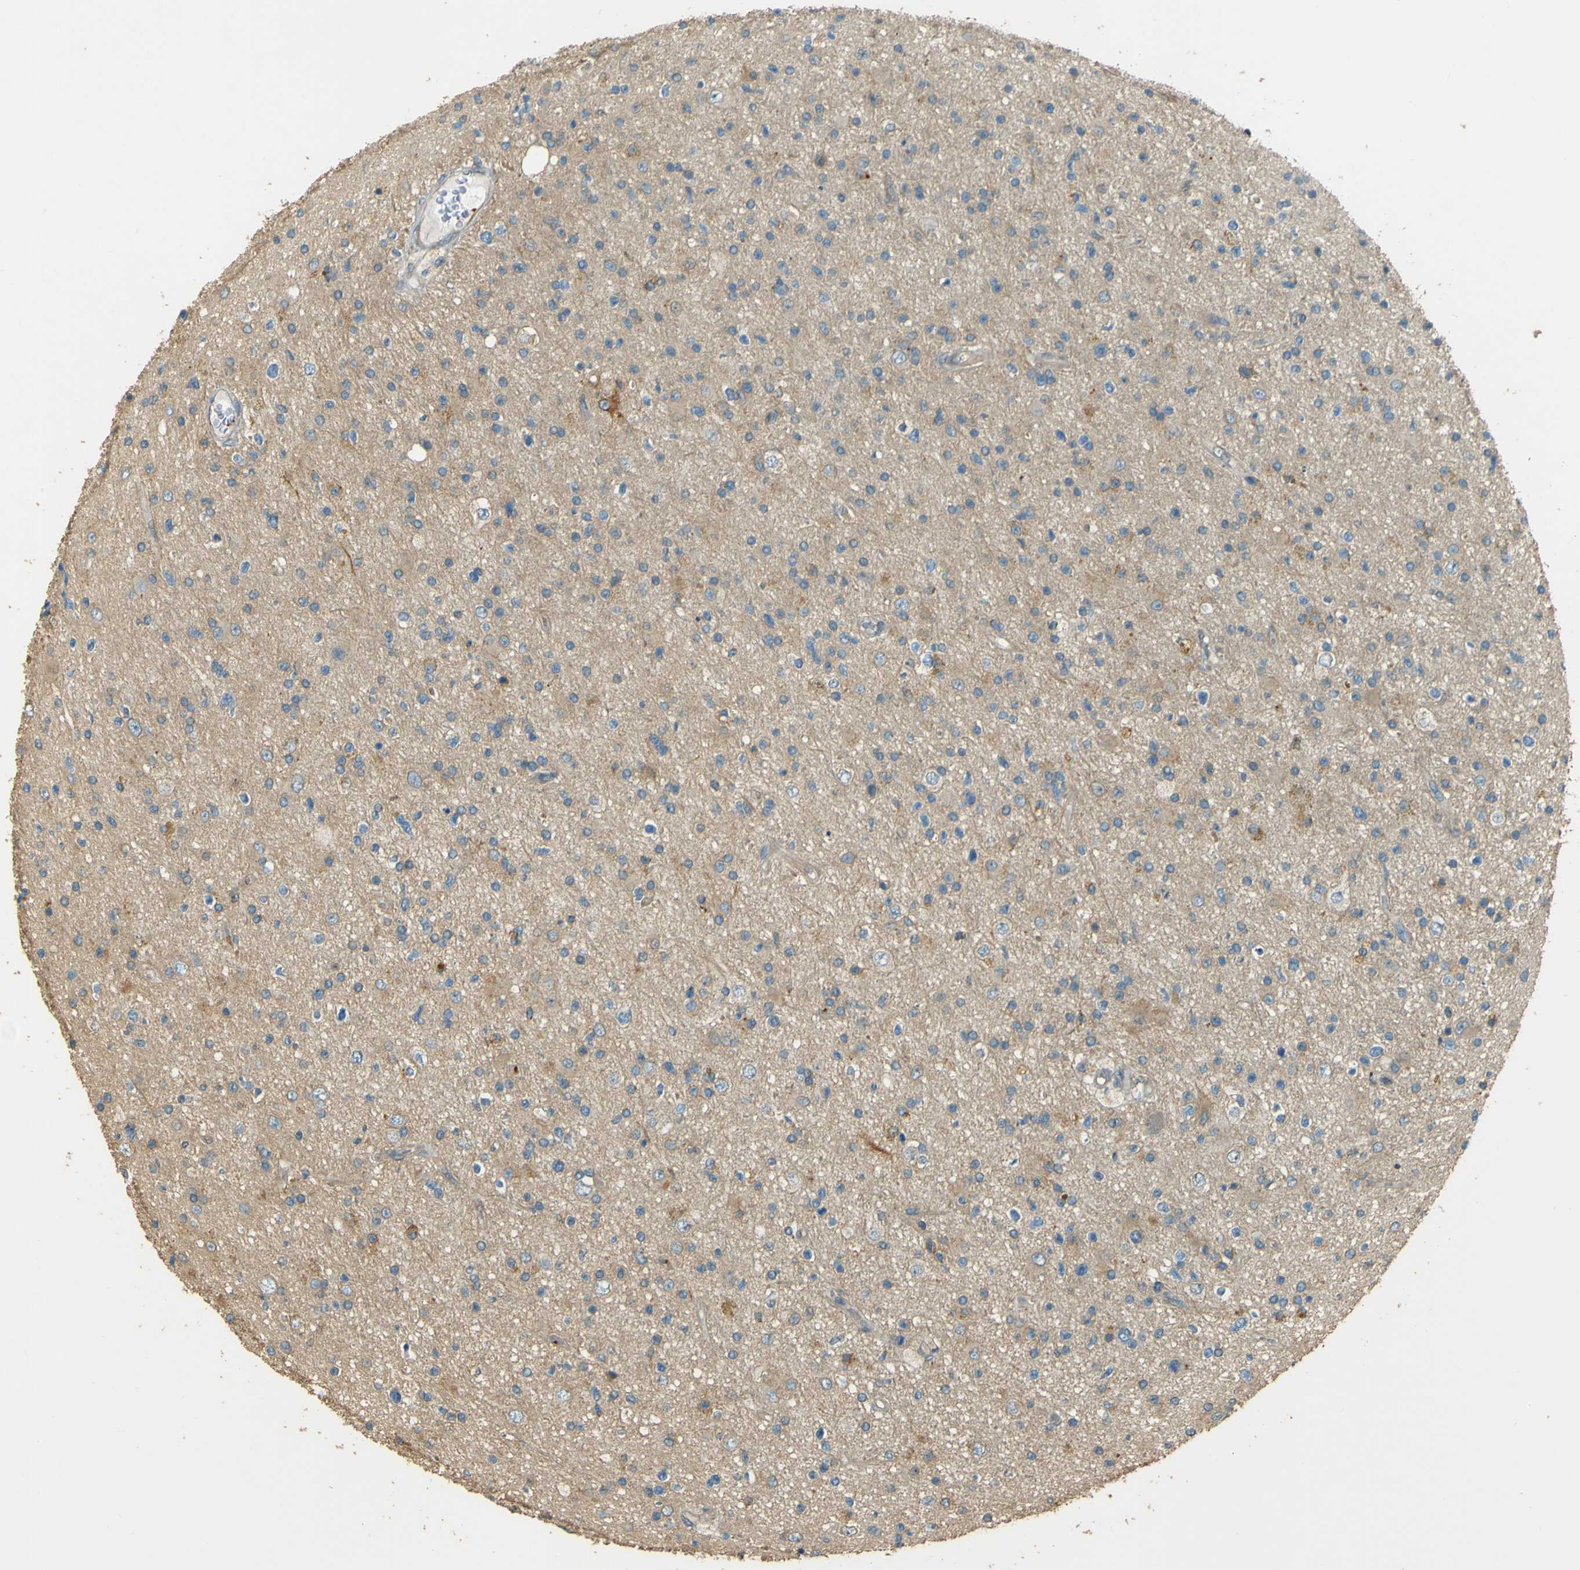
{"staining": {"intensity": "weak", "quantity": "25%-75%", "location": "cytoplasmic/membranous"}, "tissue": "glioma", "cell_type": "Tumor cells", "image_type": "cancer", "snomed": [{"axis": "morphology", "description": "Glioma, malignant, High grade"}, {"axis": "topography", "description": "Brain"}], "caption": "High-magnification brightfield microscopy of glioma stained with DAB (brown) and counterstained with hematoxylin (blue). tumor cells exhibit weak cytoplasmic/membranous expression is seen in approximately25%-75% of cells.", "gene": "NEXN", "patient": {"sex": "male", "age": 33}}